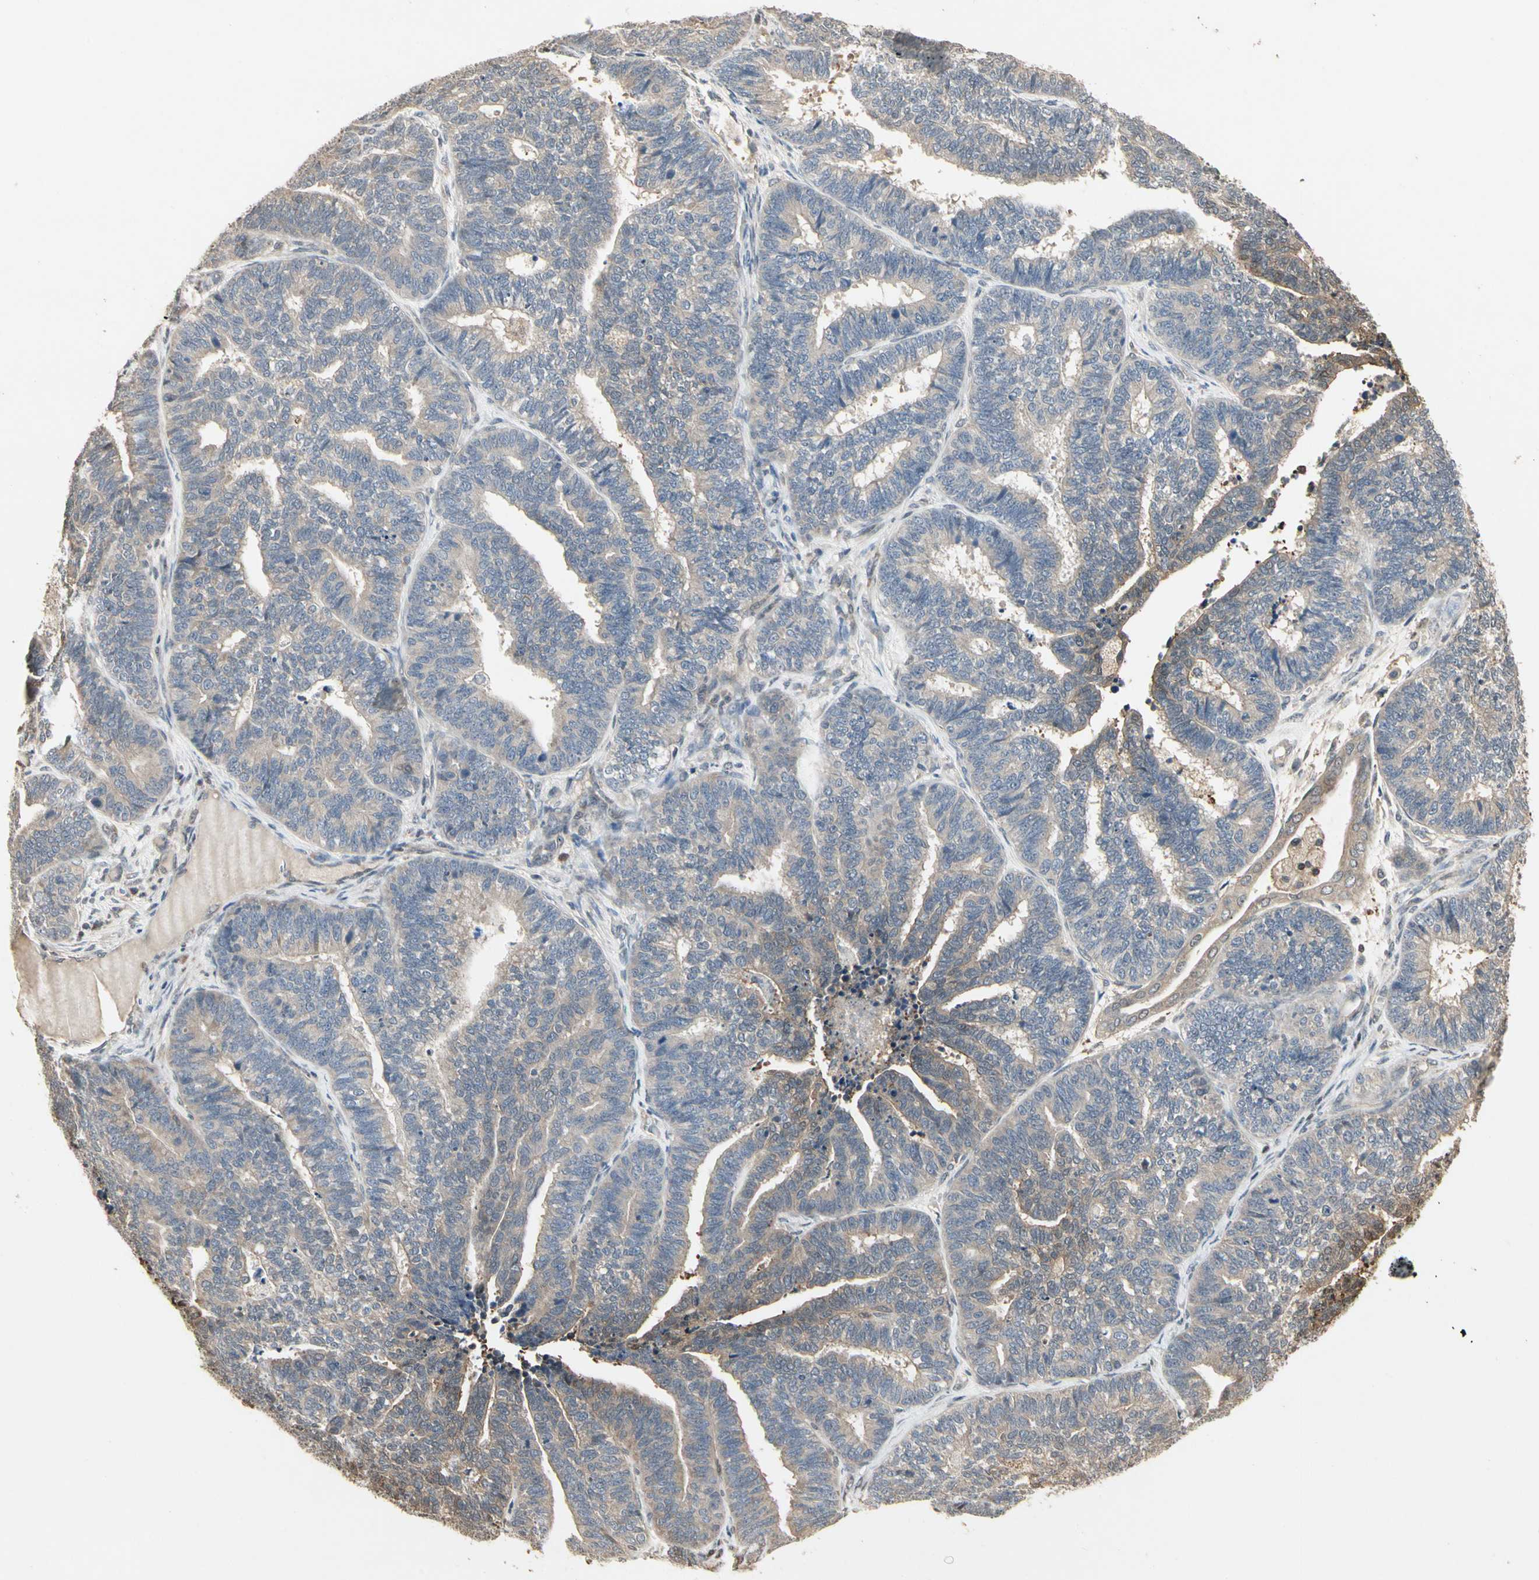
{"staining": {"intensity": "weak", "quantity": ">75%", "location": "cytoplasmic/membranous"}, "tissue": "endometrial cancer", "cell_type": "Tumor cells", "image_type": "cancer", "snomed": [{"axis": "morphology", "description": "Adenocarcinoma, NOS"}, {"axis": "topography", "description": "Endometrium"}], "caption": "Protein expression analysis of human endometrial cancer reveals weak cytoplasmic/membranous staining in approximately >75% of tumor cells. (brown staining indicates protein expression, while blue staining denotes nuclei).", "gene": "DRG2", "patient": {"sex": "female", "age": 70}}